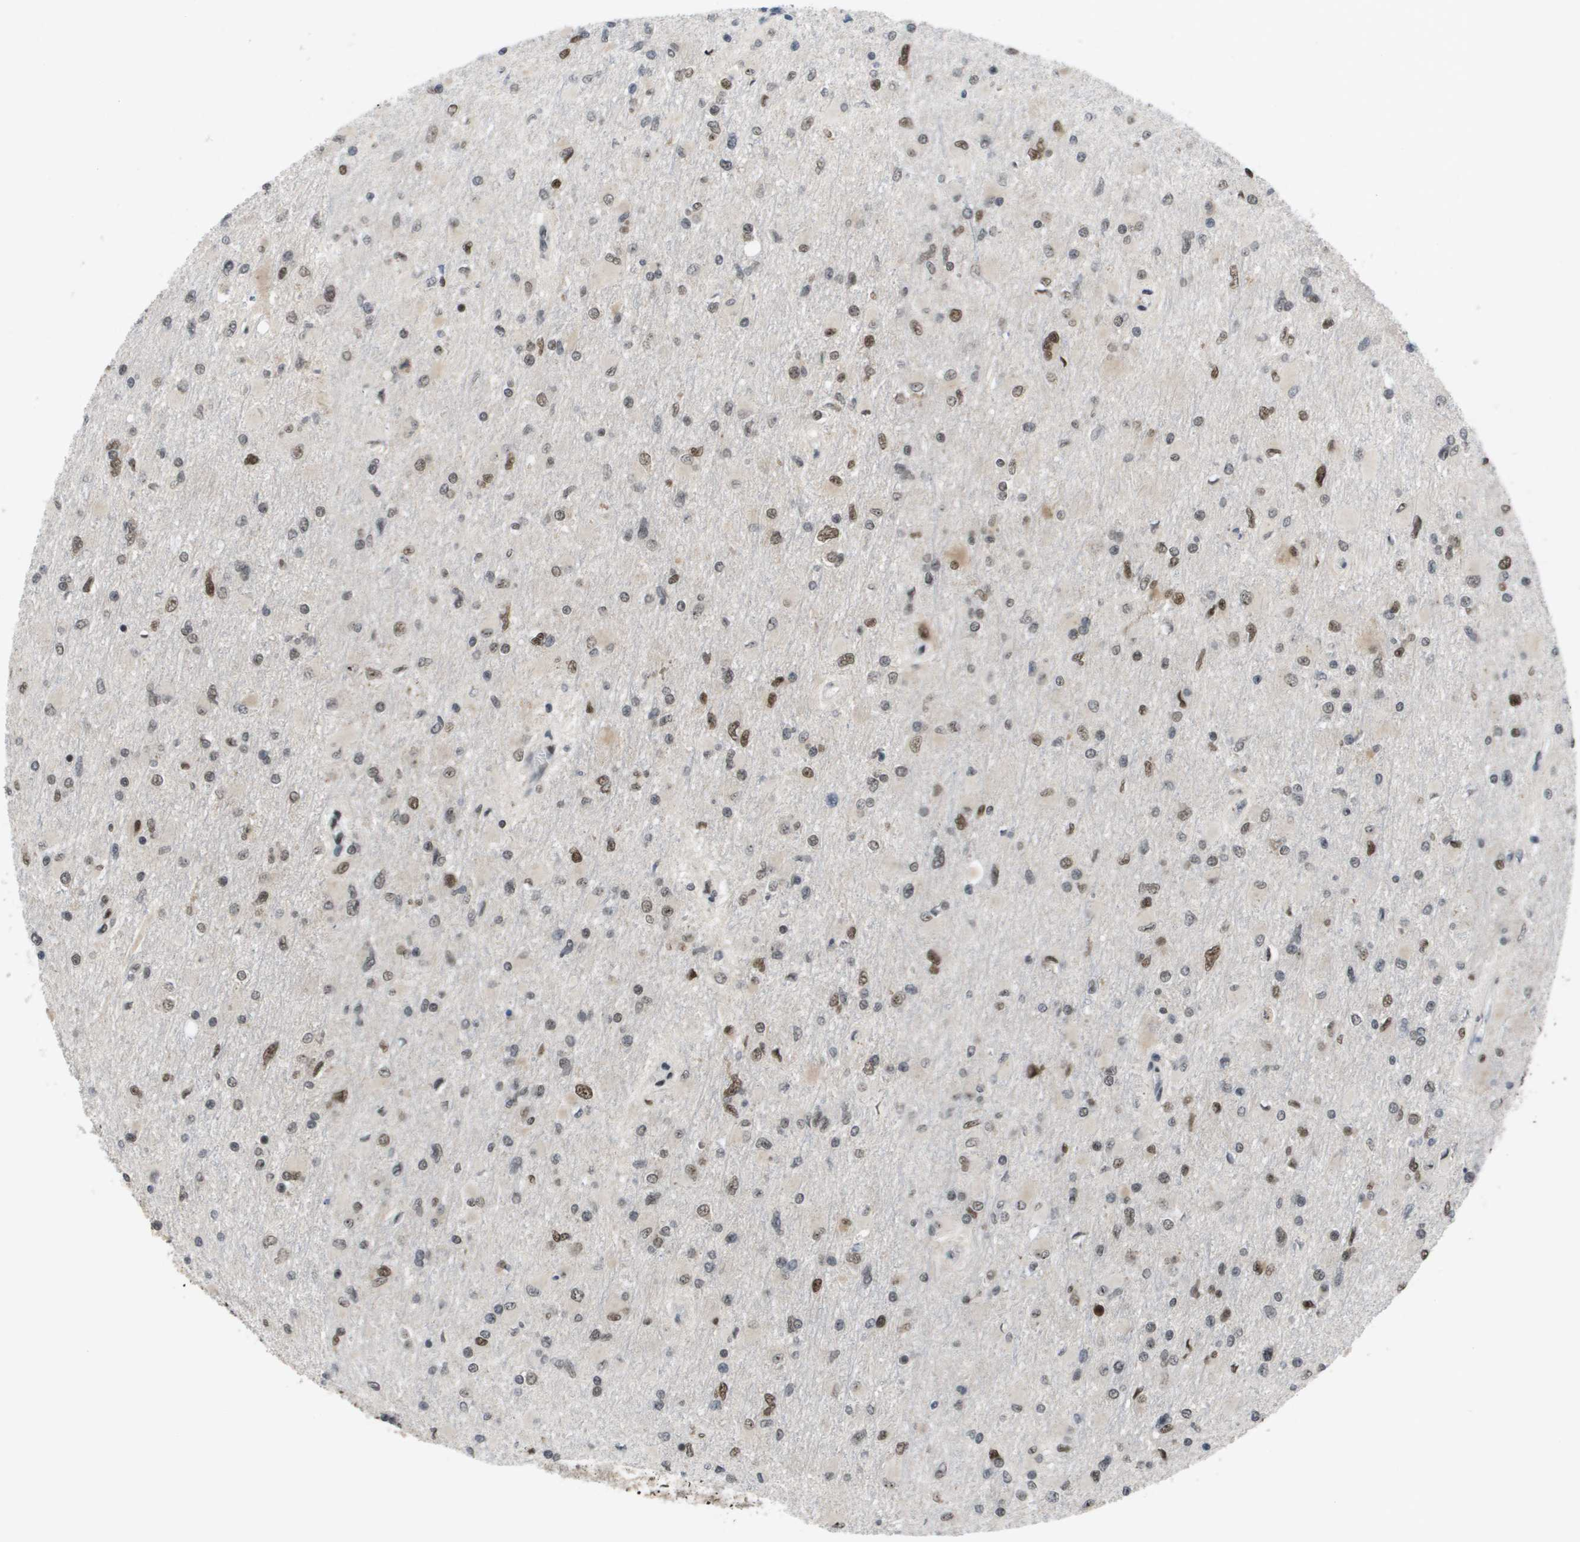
{"staining": {"intensity": "moderate", "quantity": "25%-75%", "location": "nuclear"}, "tissue": "glioma", "cell_type": "Tumor cells", "image_type": "cancer", "snomed": [{"axis": "morphology", "description": "Glioma, malignant, High grade"}, {"axis": "topography", "description": "Cerebral cortex"}], "caption": "High-magnification brightfield microscopy of malignant glioma (high-grade) stained with DAB (brown) and counterstained with hematoxylin (blue). tumor cells exhibit moderate nuclear expression is identified in approximately25%-75% of cells.", "gene": "CDT1", "patient": {"sex": "female", "age": 36}}